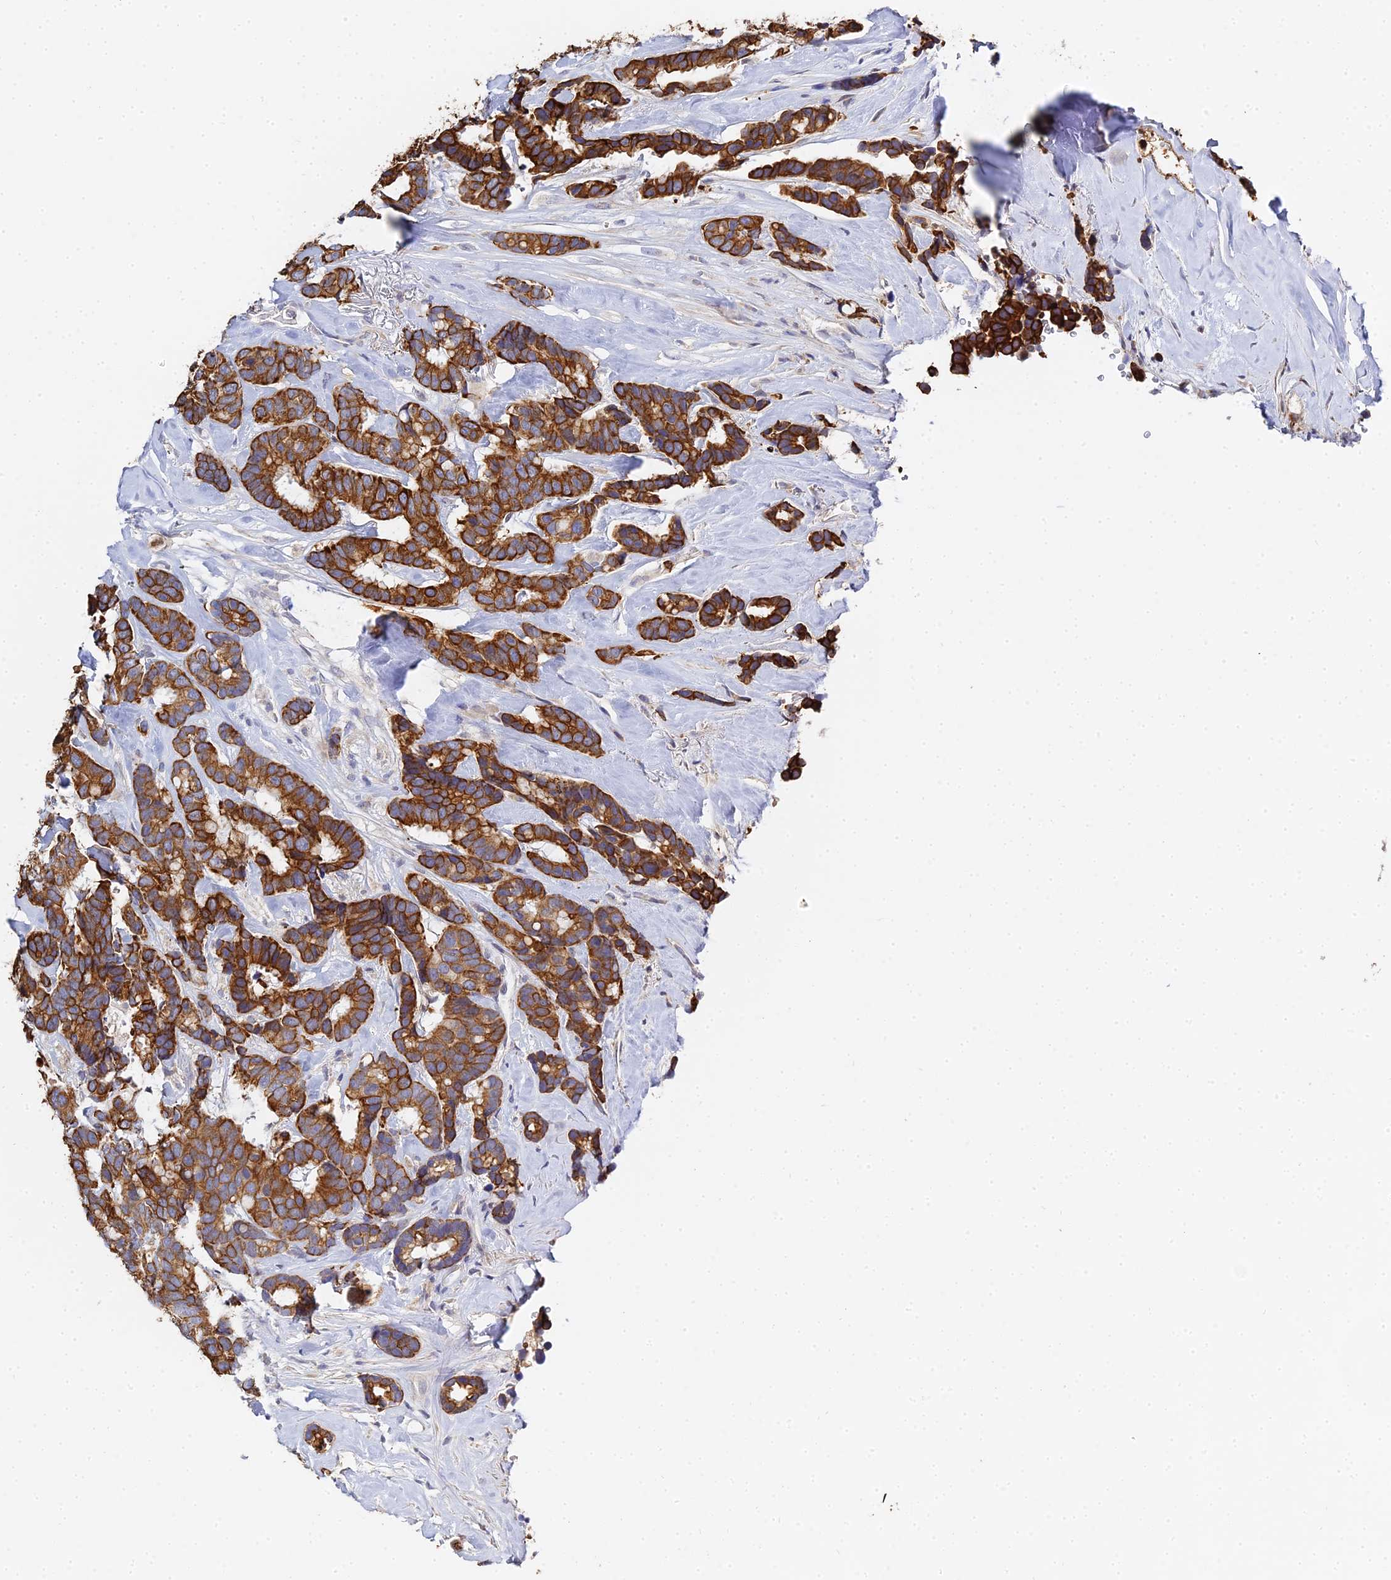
{"staining": {"intensity": "strong", "quantity": ">75%", "location": "cytoplasmic/membranous"}, "tissue": "breast cancer", "cell_type": "Tumor cells", "image_type": "cancer", "snomed": [{"axis": "morphology", "description": "Duct carcinoma"}, {"axis": "topography", "description": "Breast"}], "caption": "Strong cytoplasmic/membranous staining is identified in approximately >75% of tumor cells in breast cancer.", "gene": "ZXDA", "patient": {"sex": "female", "age": 87}}